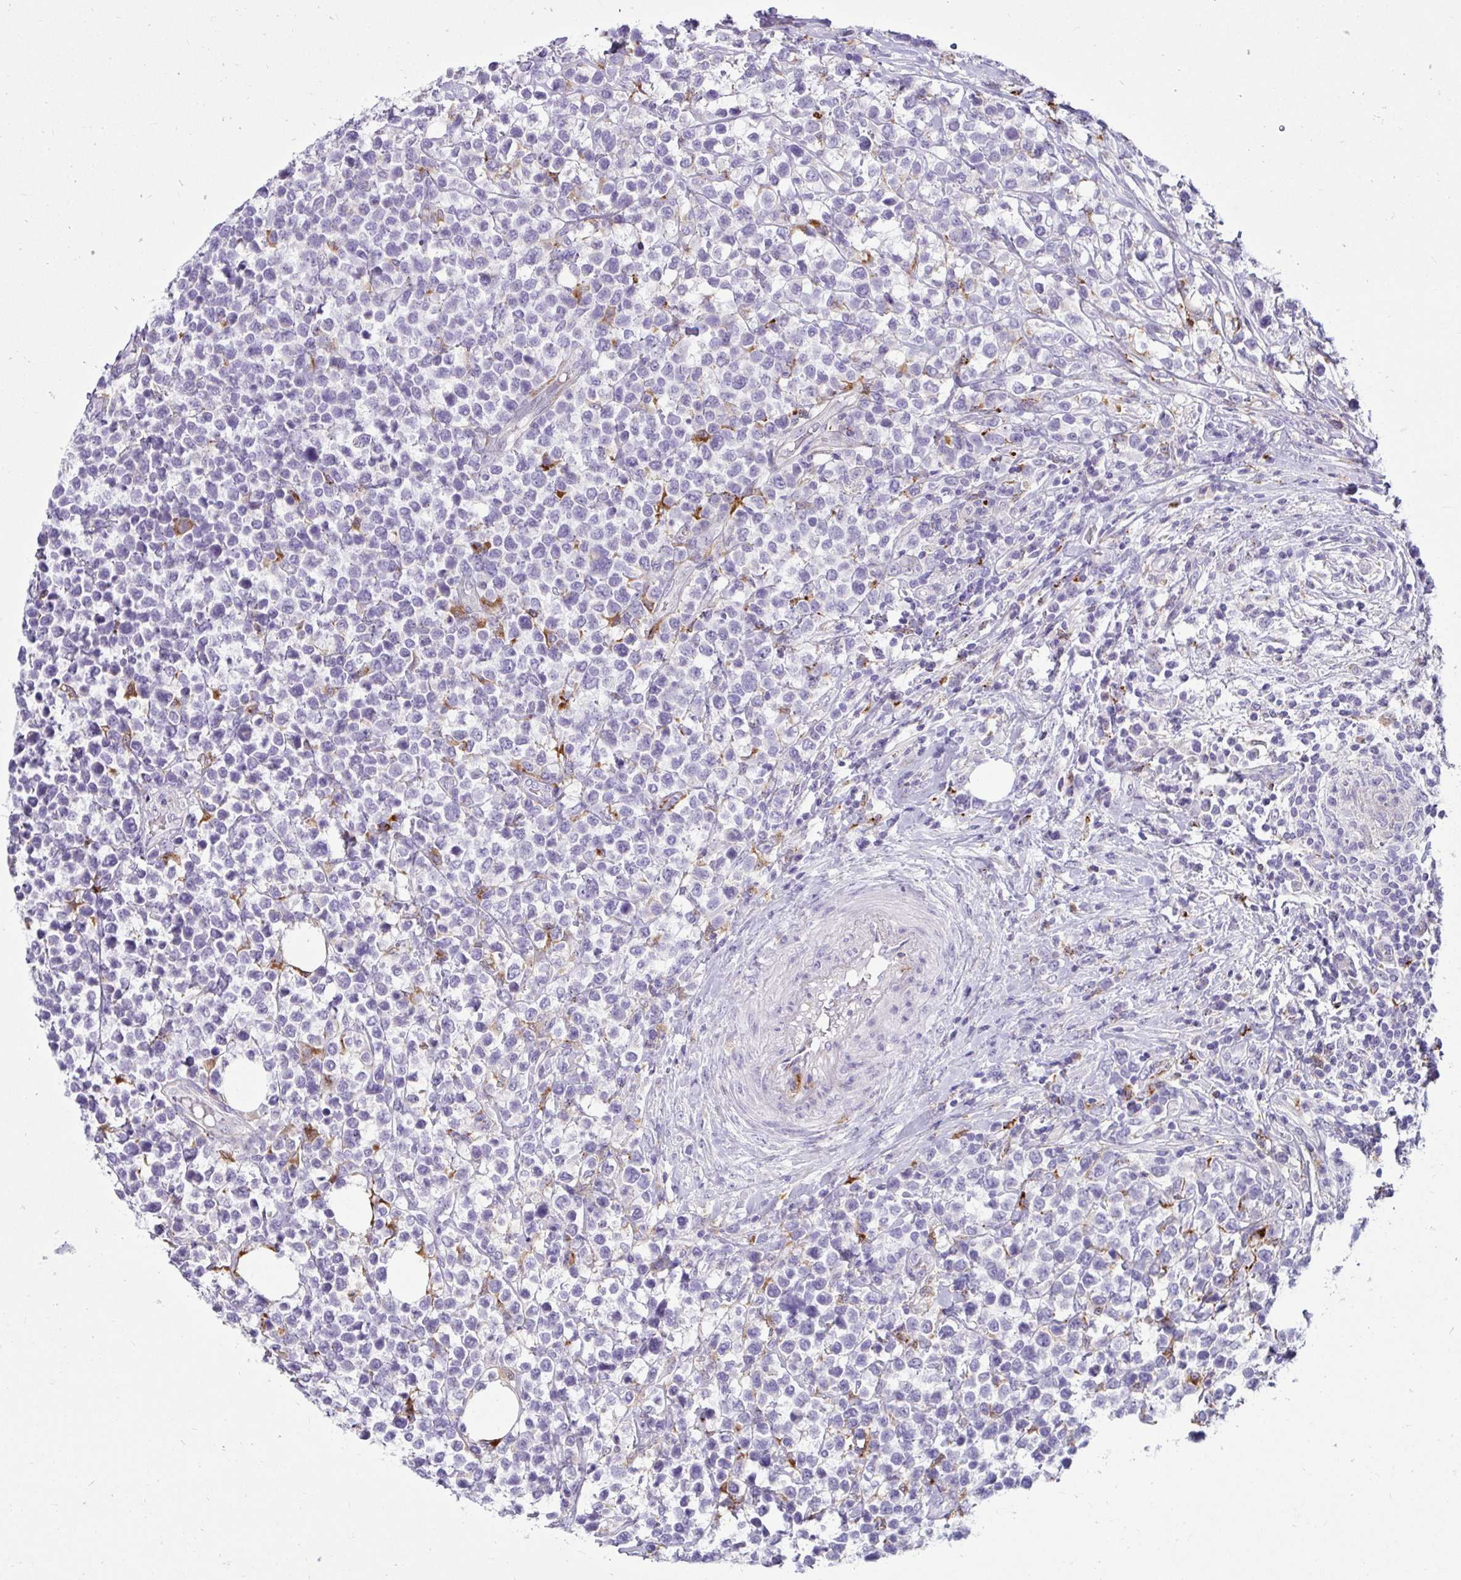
{"staining": {"intensity": "negative", "quantity": "none", "location": "none"}, "tissue": "lymphoma", "cell_type": "Tumor cells", "image_type": "cancer", "snomed": [{"axis": "morphology", "description": "Malignant lymphoma, non-Hodgkin's type, High grade"}, {"axis": "topography", "description": "Soft tissue"}], "caption": "Tumor cells are negative for brown protein staining in lymphoma.", "gene": "CTSZ", "patient": {"sex": "female", "age": 56}}